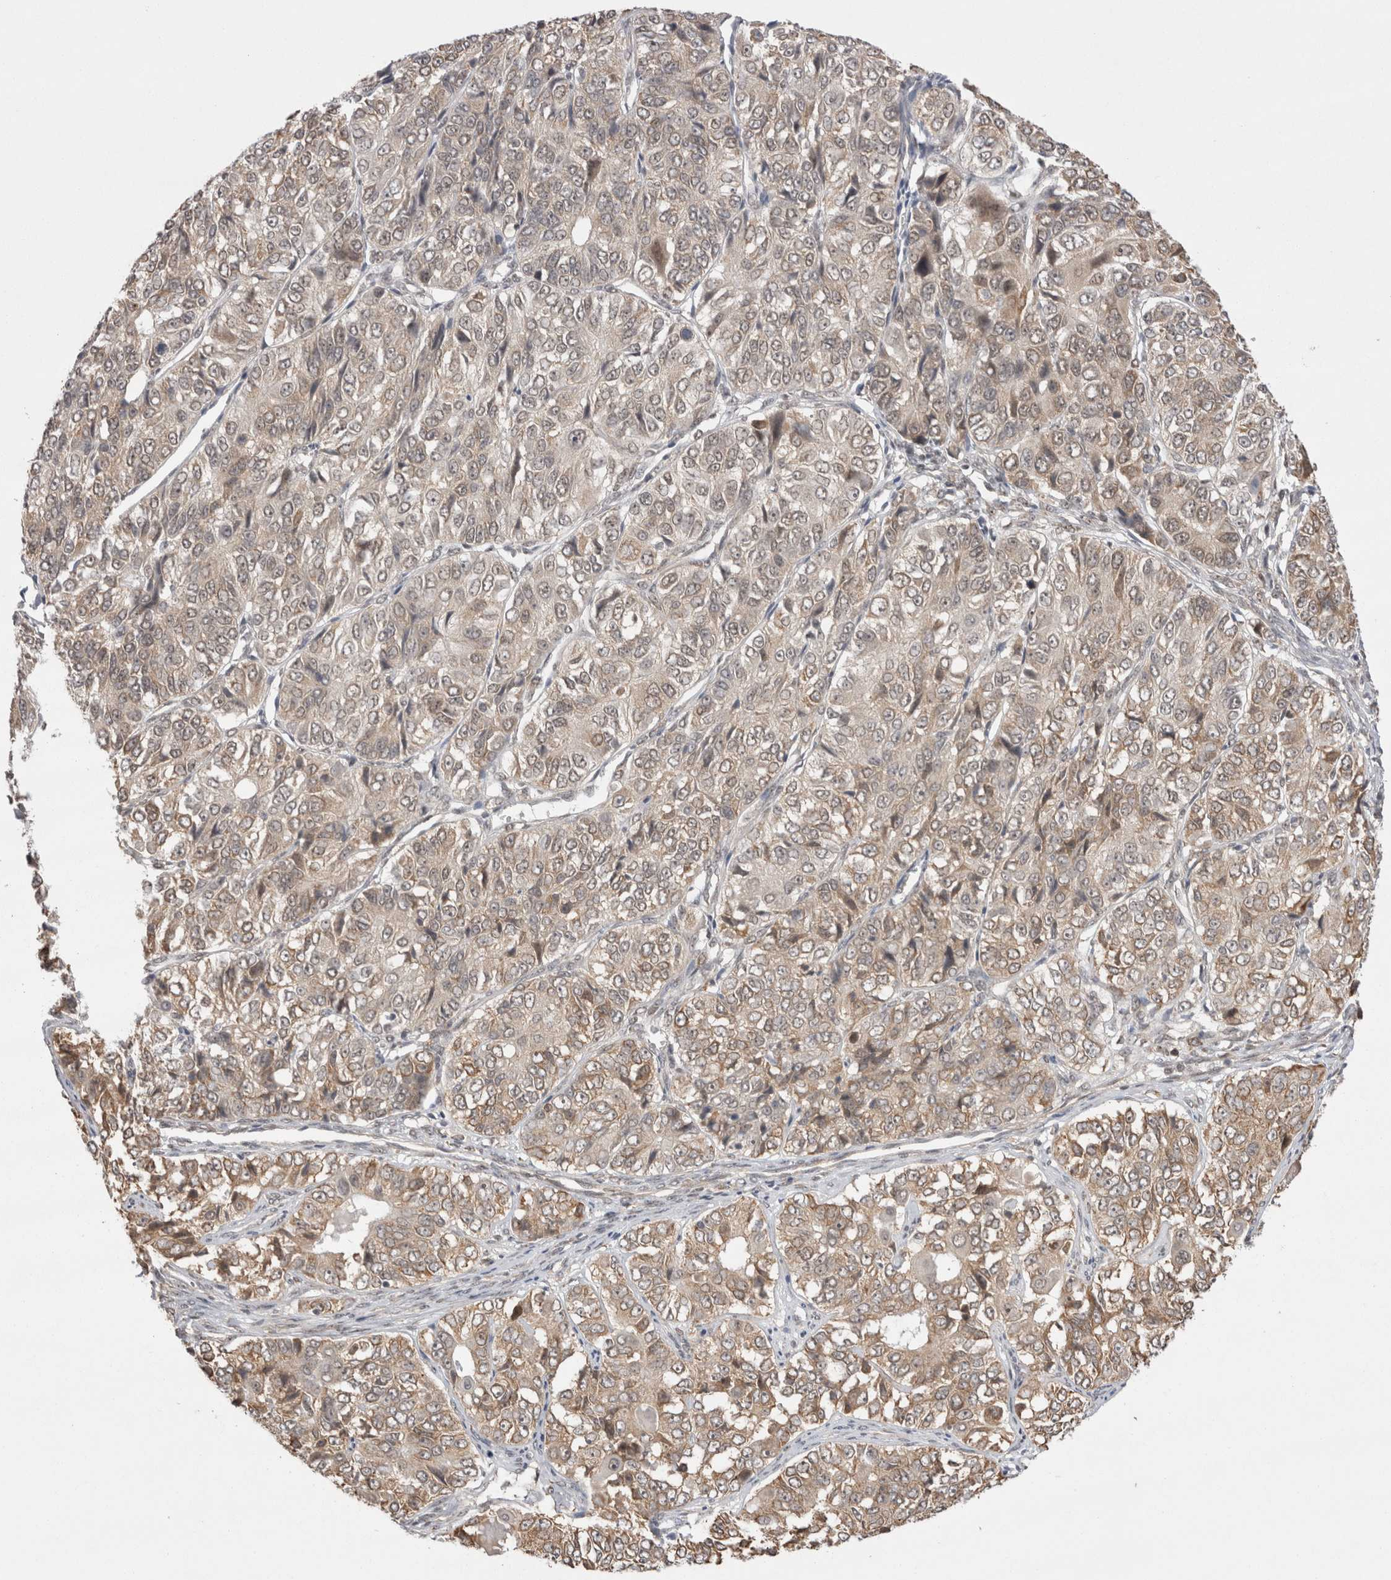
{"staining": {"intensity": "weak", "quantity": ">75%", "location": "cytoplasmic/membranous,nuclear"}, "tissue": "ovarian cancer", "cell_type": "Tumor cells", "image_type": "cancer", "snomed": [{"axis": "morphology", "description": "Carcinoma, endometroid"}, {"axis": "topography", "description": "Ovary"}], "caption": "DAB (3,3'-diaminobenzidine) immunohistochemical staining of ovarian endometroid carcinoma displays weak cytoplasmic/membranous and nuclear protein expression in approximately >75% of tumor cells.", "gene": "EXOSC4", "patient": {"sex": "female", "age": 51}}